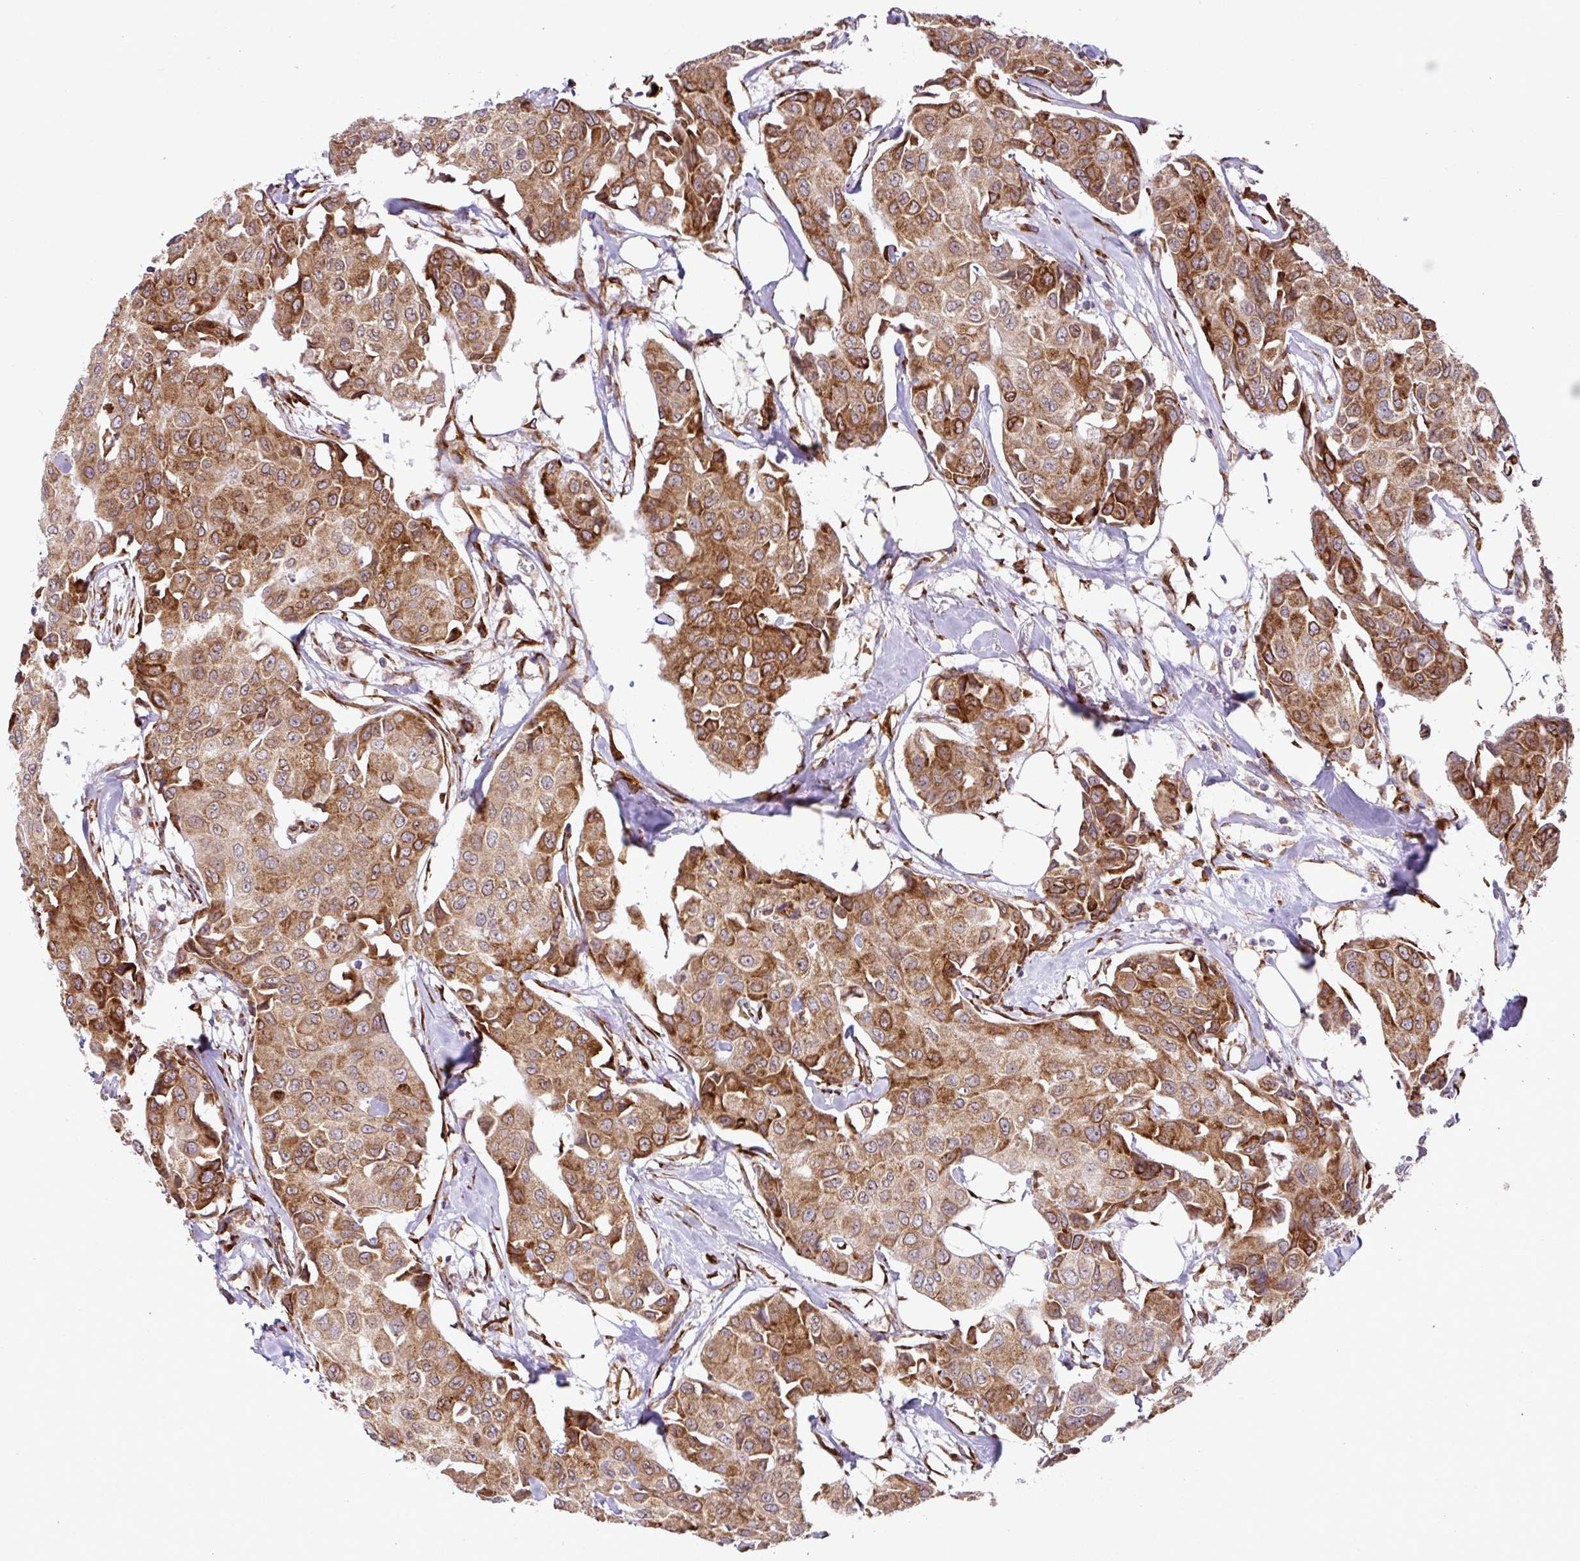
{"staining": {"intensity": "moderate", "quantity": ">75%", "location": "cytoplasmic/membranous"}, "tissue": "breast cancer", "cell_type": "Tumor cells", "image_type": "cancer", "snomed": [{"axis": "morphology", "description": "Duct carcinoma"}, {"axis": "topography", "description": "Breast"}], "caption": "The histopathology image shows a brown stain indicating the presence of a protein in the cytoplasmic/membranous of tumor cells in breast cancer.", "gene": "SLC39A7", "patient": {"sex": "female", "age": 80}}